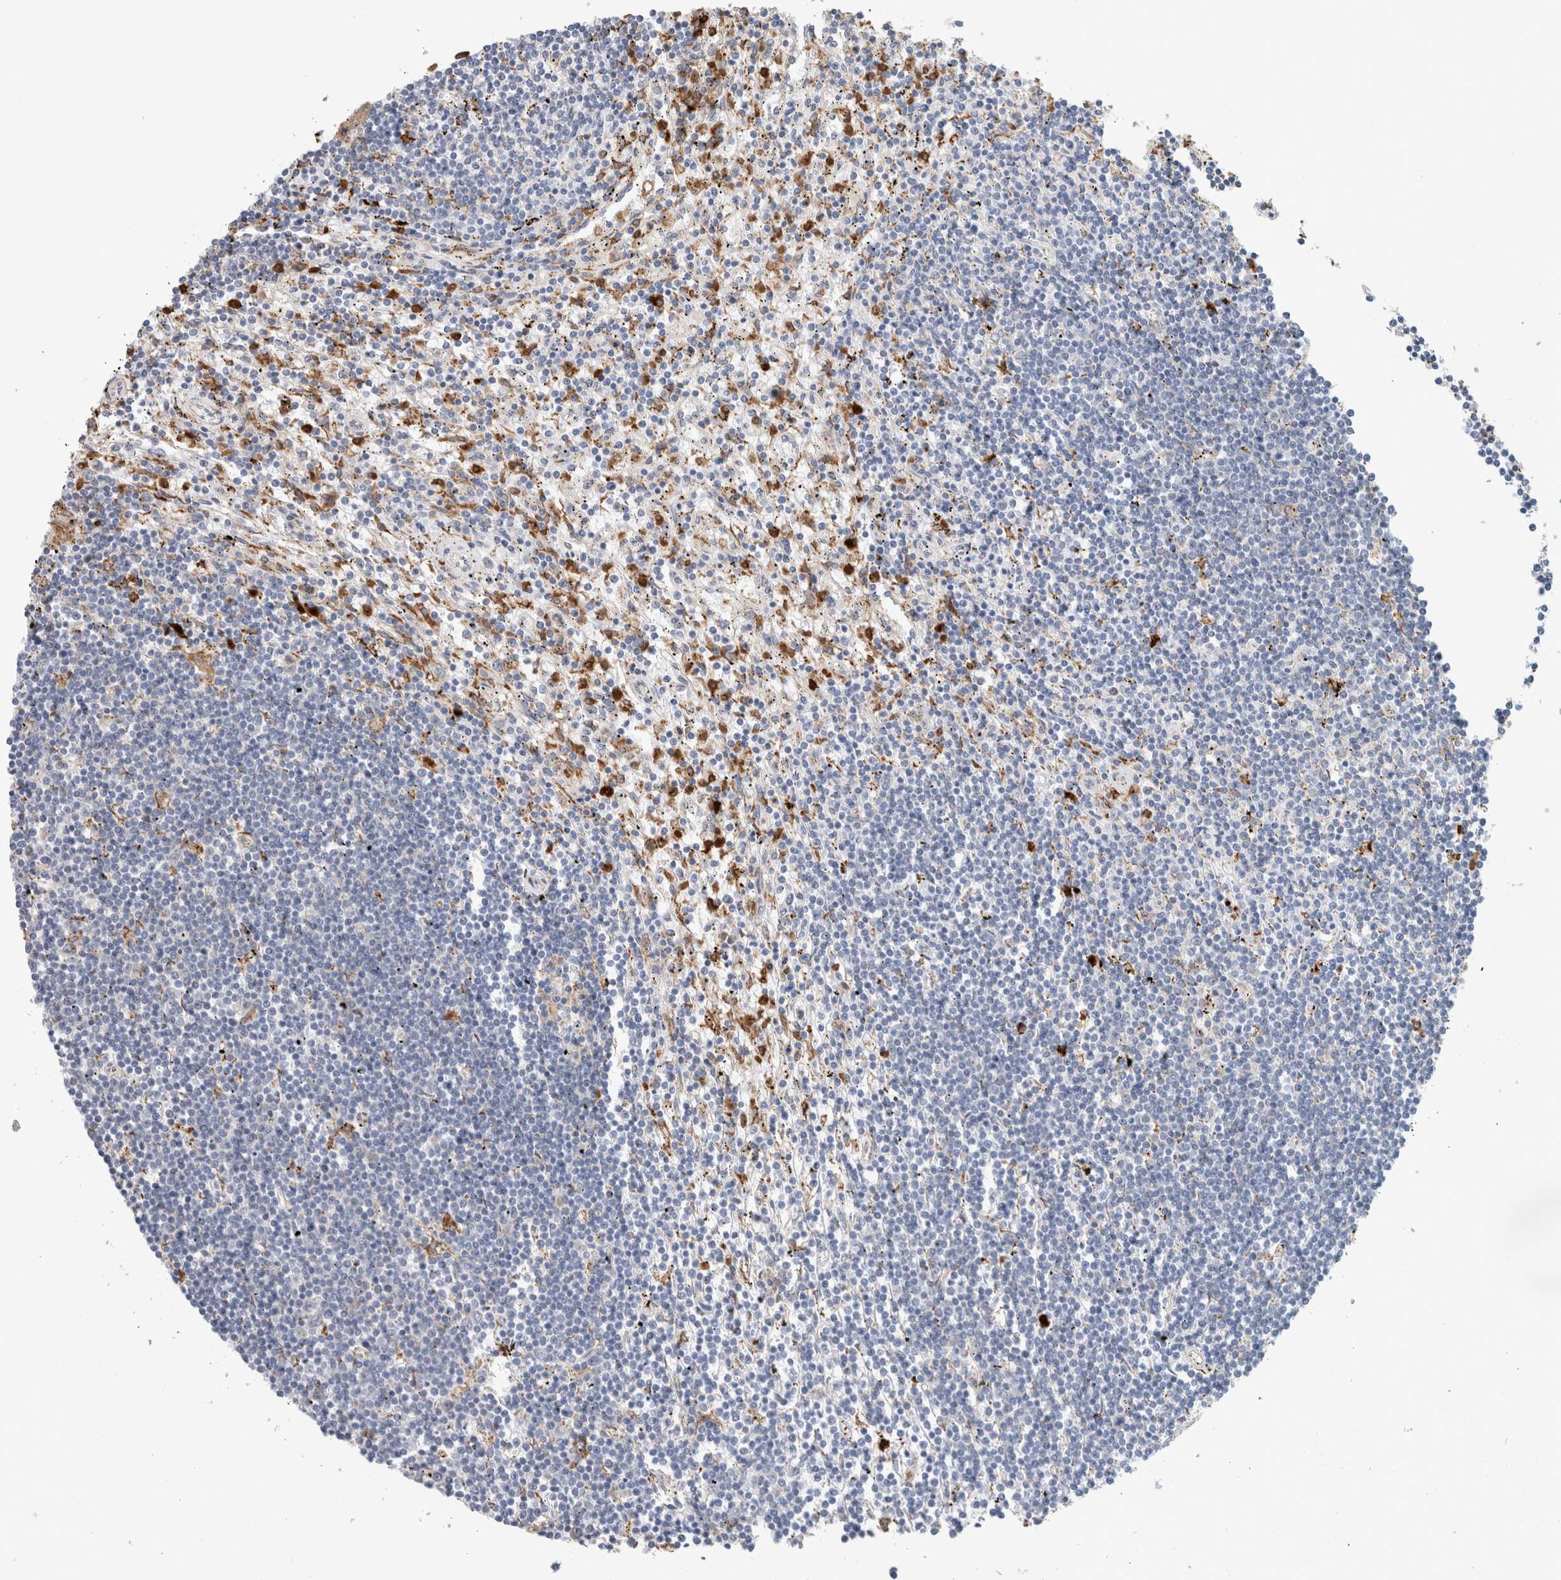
{"staining": {"intensity": "negative", "quantity": "none", "location": "none"}, "tissue": "lymphoma", "cell_type": "Tumor cells", "image_type": "cancer", "snomed": [{"axis": "morphology", "description": "Malignant lymphoma, non-Hodgkin's type, Low grade"}, {"axis": "topography", "description": "Spleen"}], "caption": "A high-resolution micrograph shows immunohistochemistry (IHC) staining of lymphoma, which shows no significant positivity in tumor cells.", "gene": "P4HA1", "patient": {"sex": "male", "age": 76}}